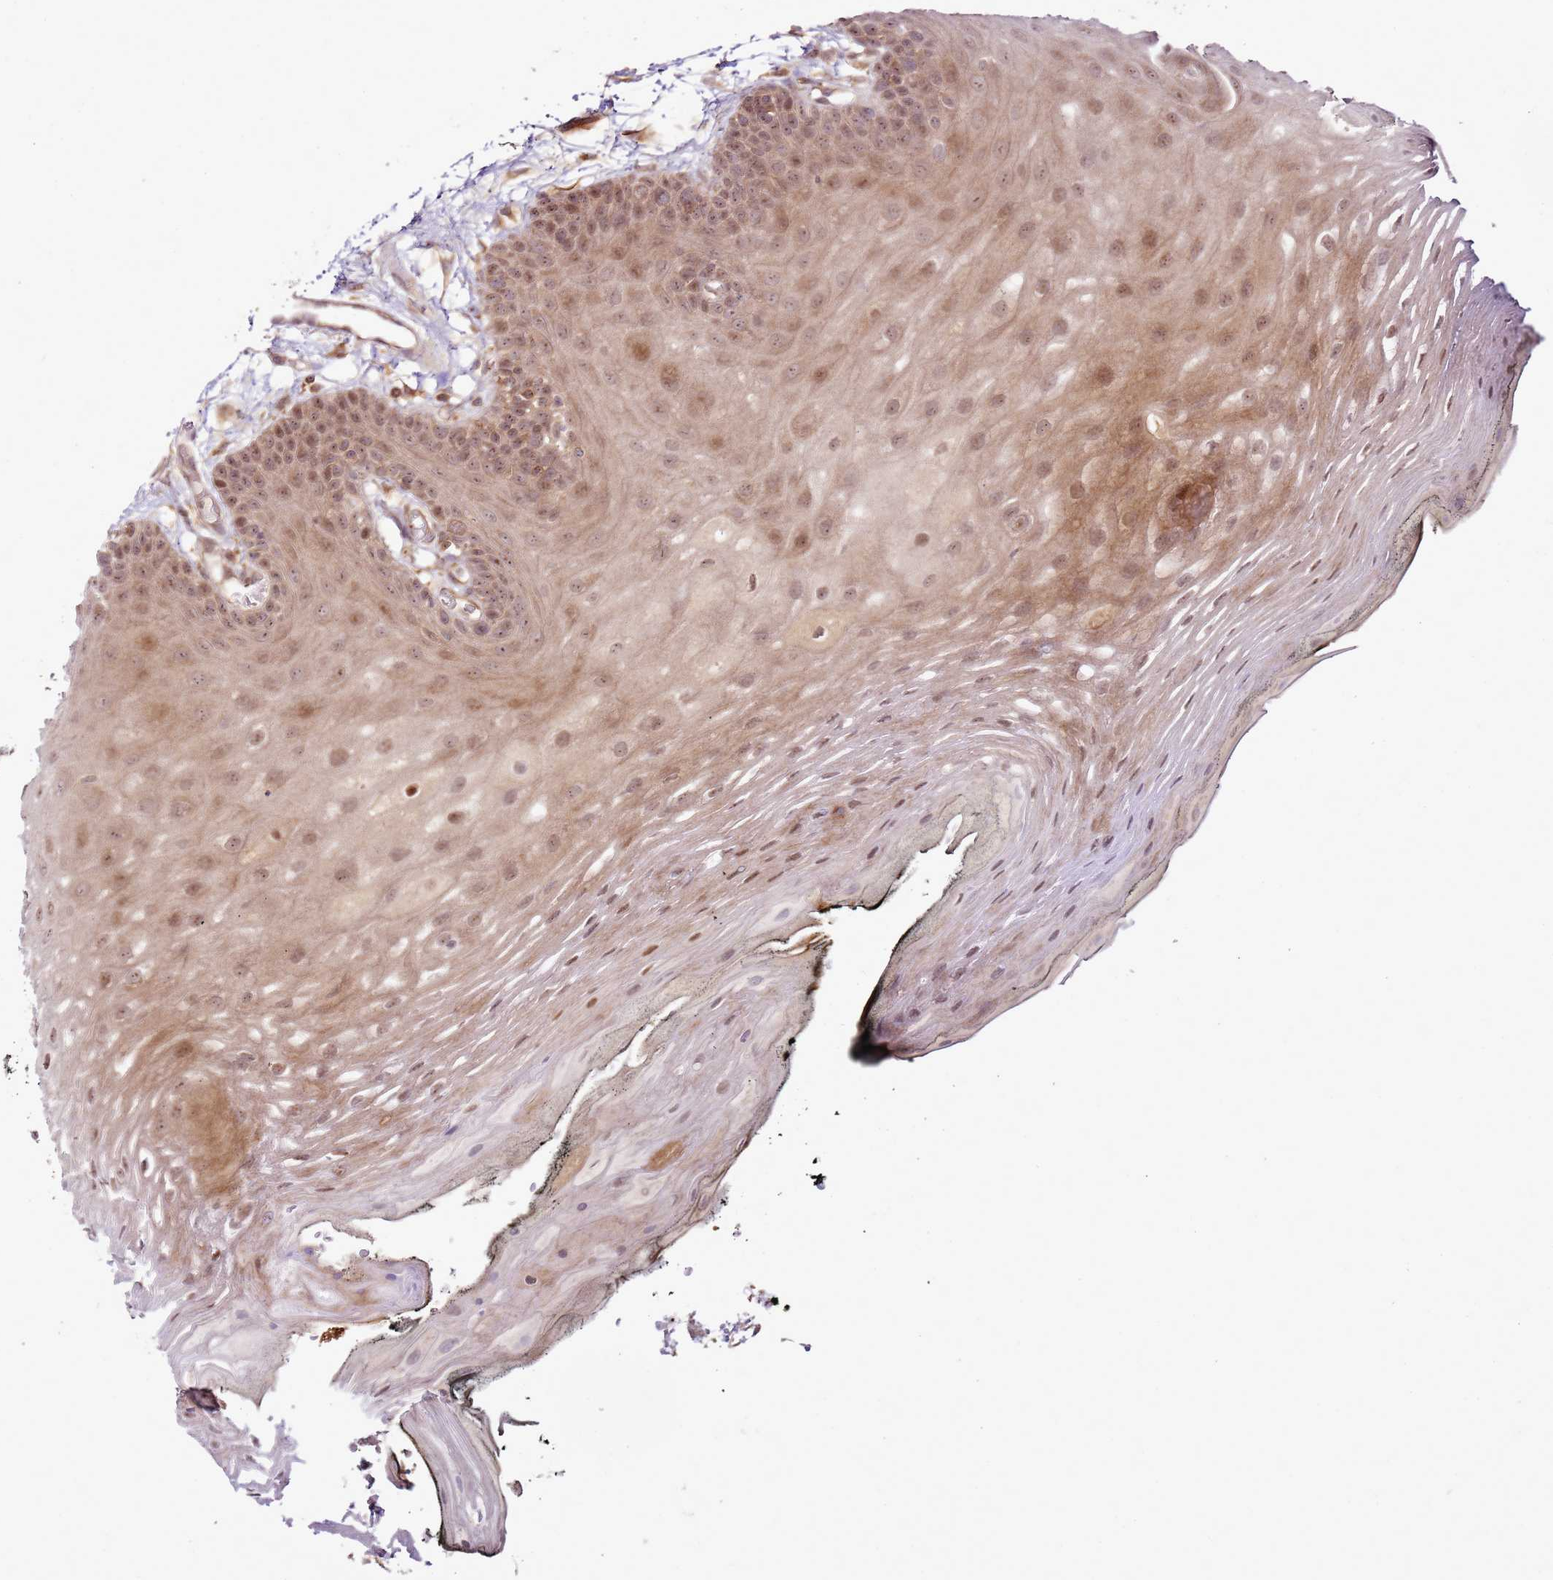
{"staining": {"intensity": "moderate", "quantity": ">75%", "location": "cytoplasmic/membranous,nuclear"}, "tissue": "oral mucosa", "cell_type": "Squamous epithelial cells", "image_type": "normal", "snomed": [{"axis": "morphology", "description": "Normal tissue, NOS"}, {"axis": "topography", "description": "Oral tissue"}, {"axis": "topography", "description": "Tounge, NOS"}], "caption": "Immunohistochemical staining of benign oral mucosa demonstrates moderate cytoplasmic/membranous,nuclear protein staining in about >75% of squamous epithelial cells. Using DAB (3,3'-diaminobenzidine) (brown) and hematoxylin (blue) stains, captured at high magnification using brightfield microscopy.", "gene": "RASA3", "patient": {"sex": "female", "age": 81}}